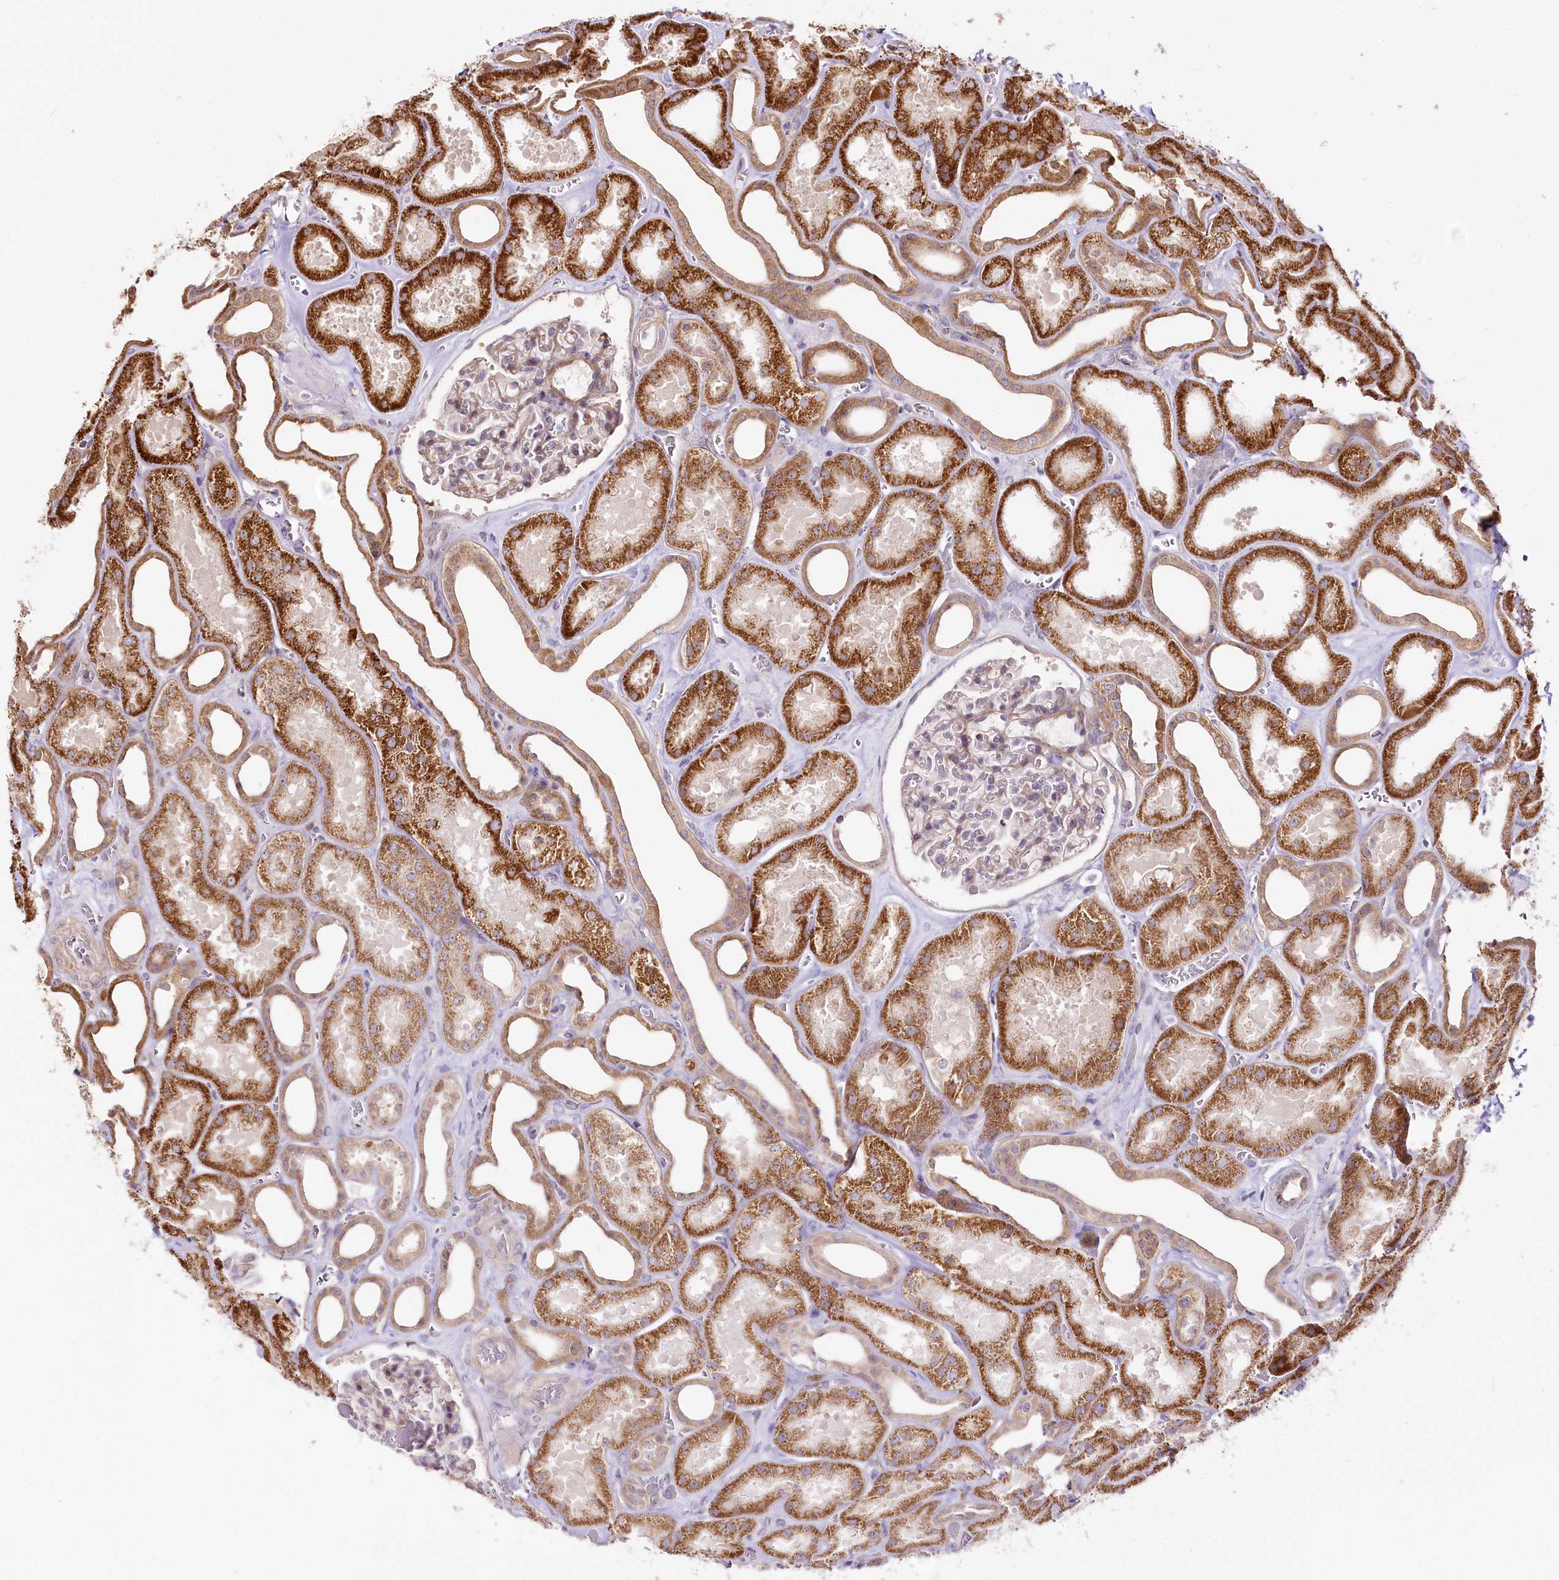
{"staining": {"intensity": "negative", "quantity": "none", "location": "none"}, "tissue": "kidney", "cell_type": "Cells in glomeruli", "image_type": "normal", "snomed": [{"axis": "morphology", "description": "Normal tissue, NOS"}, {"axis": "morphology", "description": "Adenocarcinoma, NOS"}, {"axis": "topography", "description": "Kidney"}], "caption": "Kidney was stained to show a protein in brown. There is no significant expression in cells in glomeruli.", "gene": "ZNF226", "patient": {"sex": "female", "age": 68}}